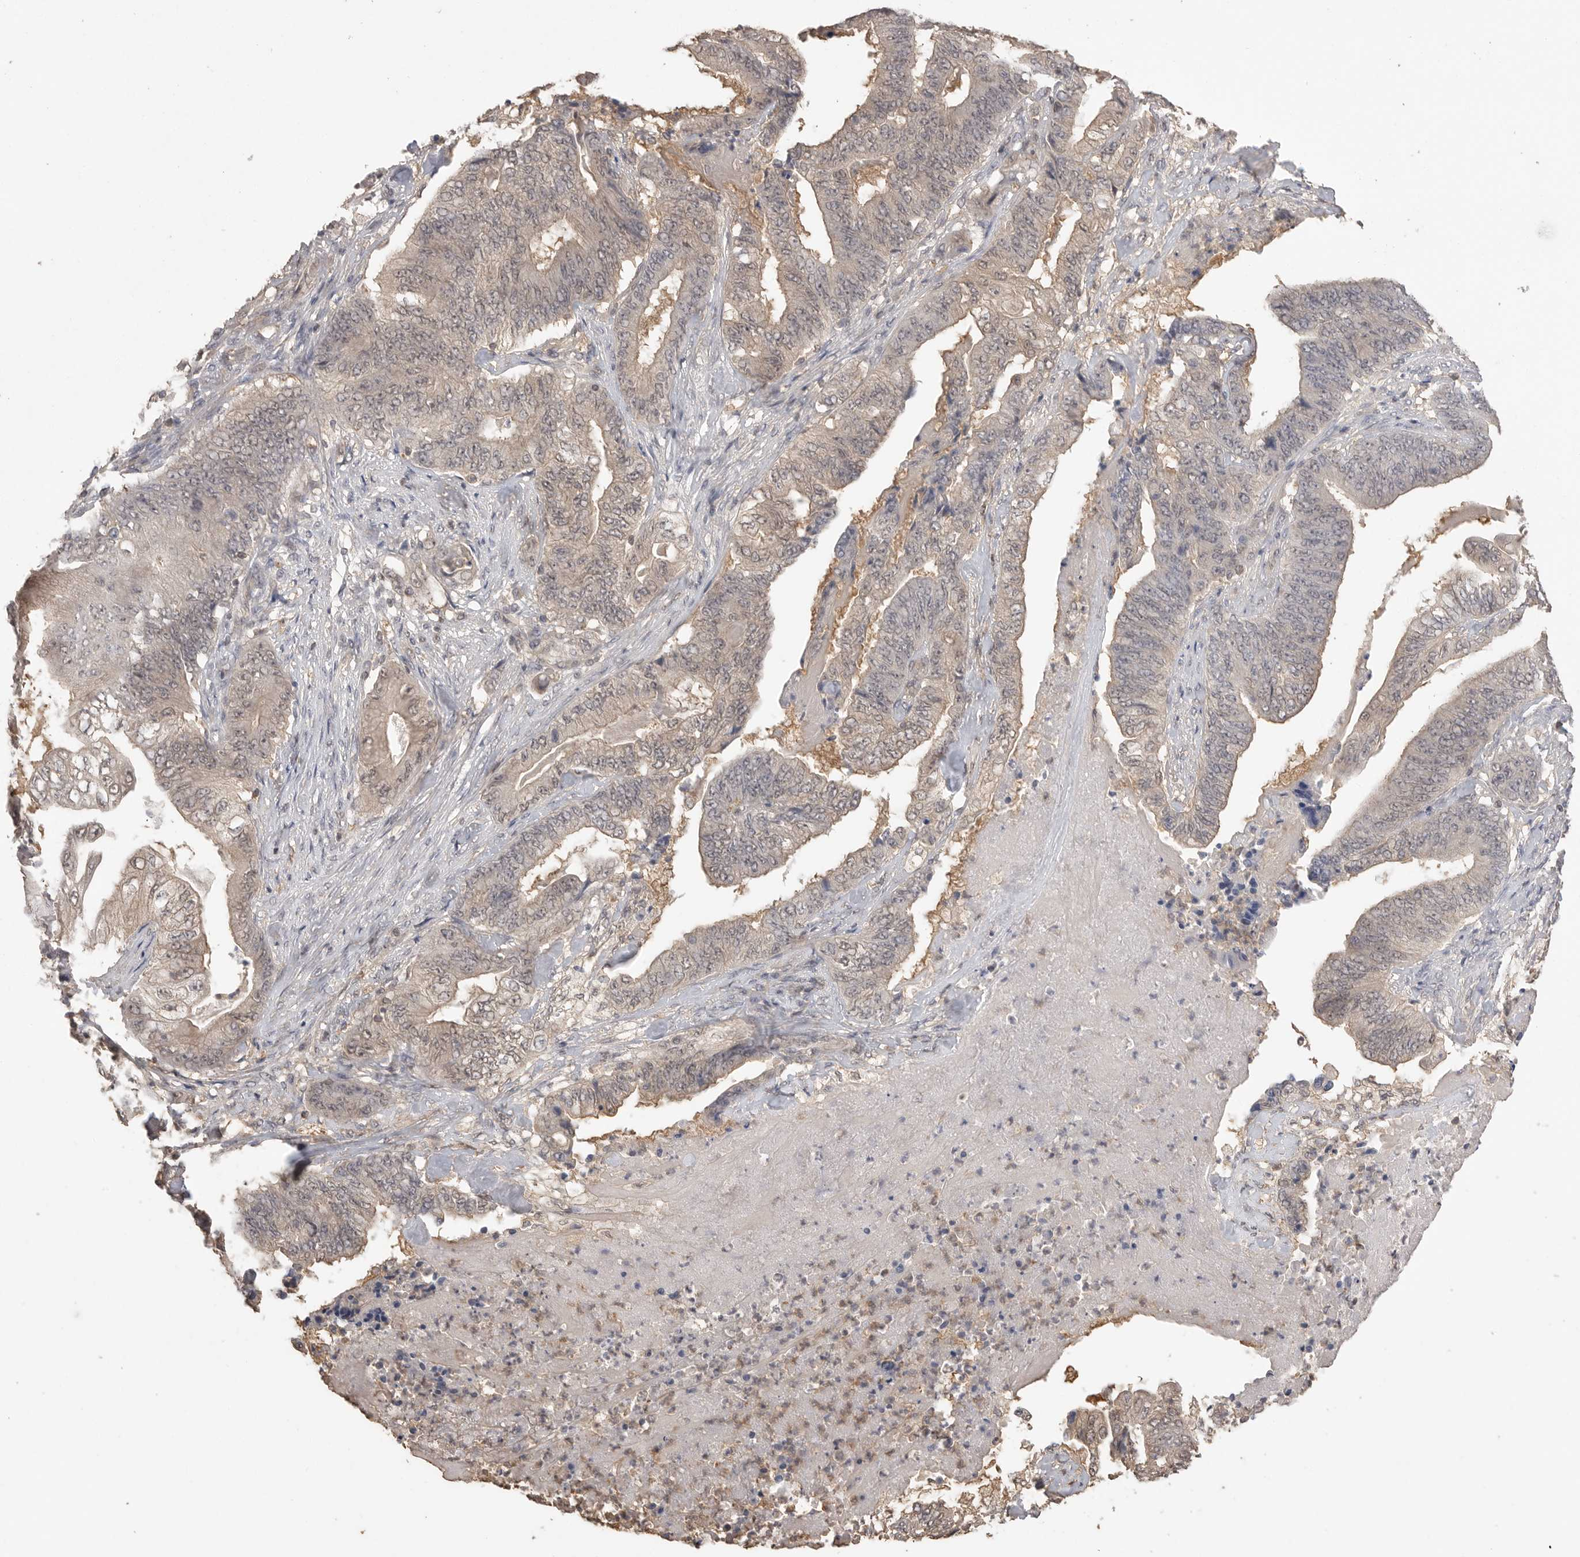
{"staining": {"intensity": "weak", "quantity": ">75%", "location": "cytoplasmic/membranous,nuclear"}, "tissue": "stomach cancer", "cell_type": "Tumor cells", "image_type": "cancer", "snomed": [{"axis": "morphology", "description": "Adenocarcinoma, NOS"}, {"axis": "topography", "description": "Stomach"}], "caption": "Adenocarcinoma (stomach) stained for a protein (brown) reveals weak cytoplasmic/membranous and nuclear positive staining in approximately >75% of tumor cells.", "gene": "MAP2K1", "patient": {"sex": "female", "age": 73}}